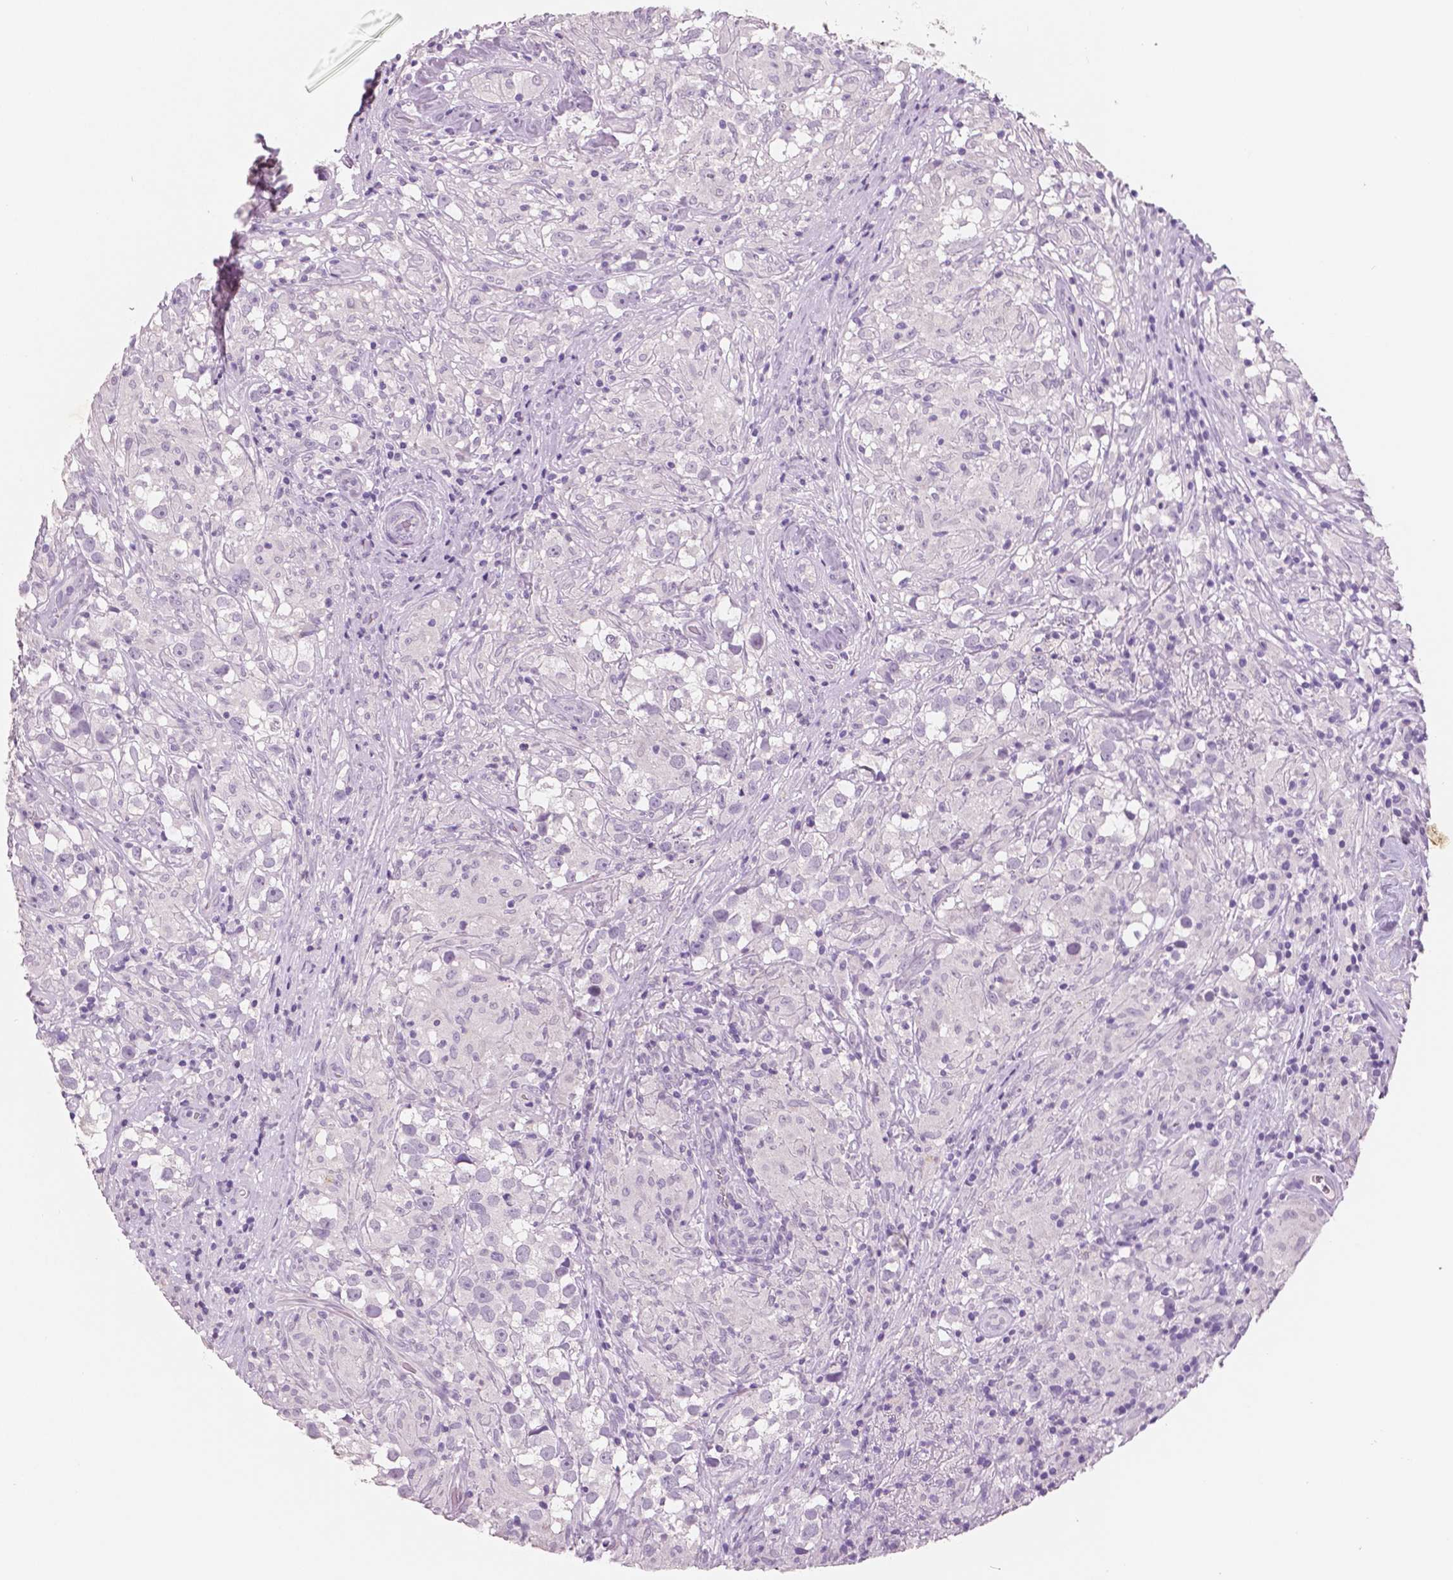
{"staining": {"intensity": "negative", "quantity": "none", "location": "none"}, "tissue": "testis cancer", "cell_type": "Tumor cells", "image_type": "cancer", "snomed": [{"axis": "morphology", "description": "Seminoma, NOS"}, {"axis": "topography", "description": "Testis"}], "caption": "DAB (3,3'-diaminobenzidine) immunohistochemical staining of testis cancer shows no significant staining in tumor cells.", "gene": "NECAB2", "patient": {"sex": "male", "age": 46}}